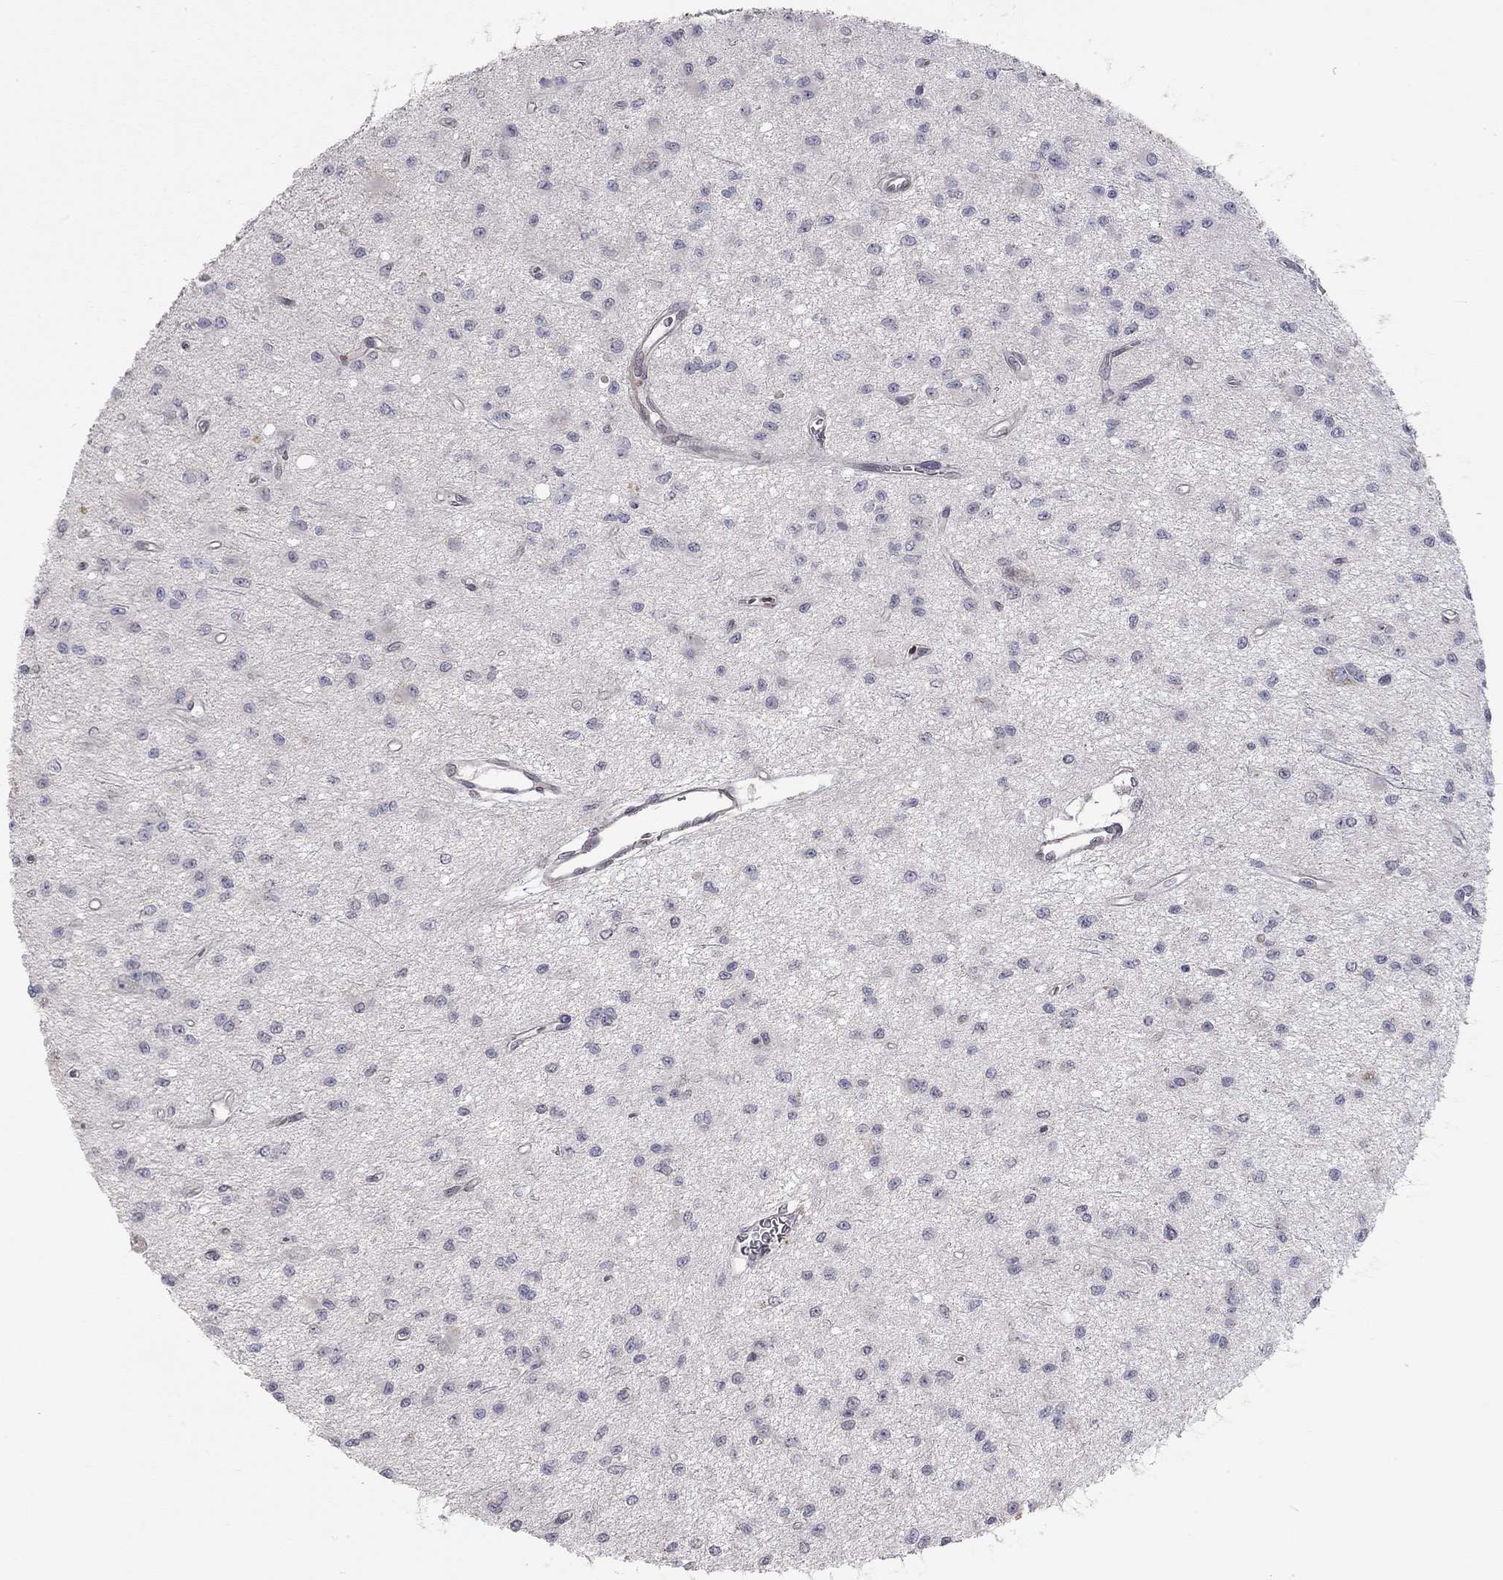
{"staining": {"intensity": "negative", "quantity": "none", "location": "none"}, "tissue": "glioma", "cell_type": "Tumor cells", "image_type": "cancer", "snomed": [{"axis": "morphology", "description": "Glioma, malignant, Low grade"}, {"axis": "topography", "description": "Brain"}], "caption": "Protein analysis of malignant low-grade glioma demonstrates no significant expression in tumor cells.", "gene": "PAPSS2", "patient": {"sex": "female", "age": 45}}